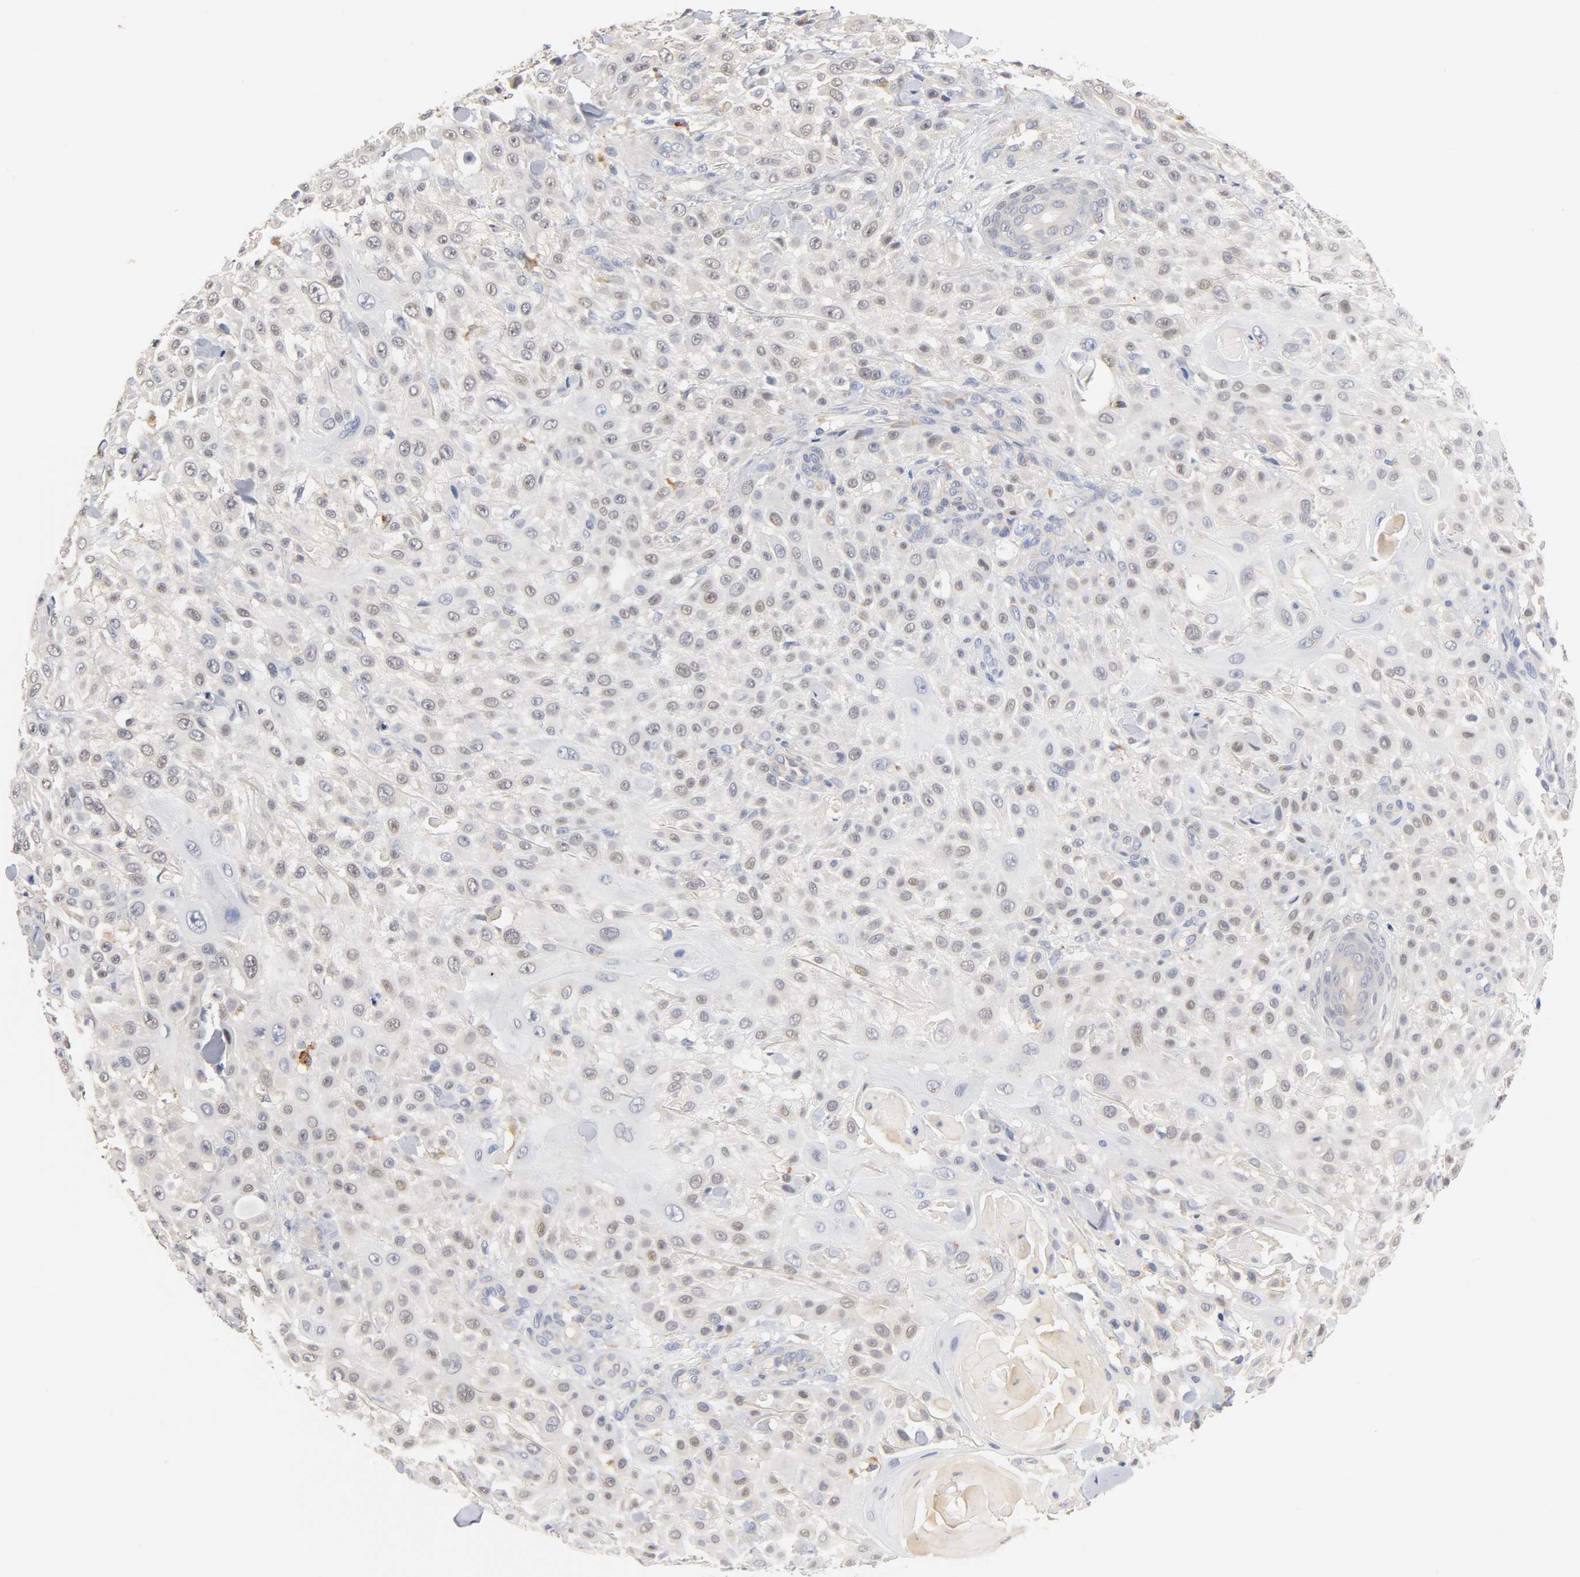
{"staining": {"intensity": "negative", "quantity": "none", "location": "none"}, "tissue": "skin cancer", "cell_type": "Tumor cells", "image_type": "cancer", "snomed": [{"axis": "morphology", "description": "Squamous cell carcinoma, NOS"}, {"axis": "topography", "description": "Skin"}], "caption": "Tumor cells are negative for brown protein staining in skin cancer (squamous cell carcinoma).", "gene": "SEMA5A", "patient": {"sex": "female", "age": 42}}